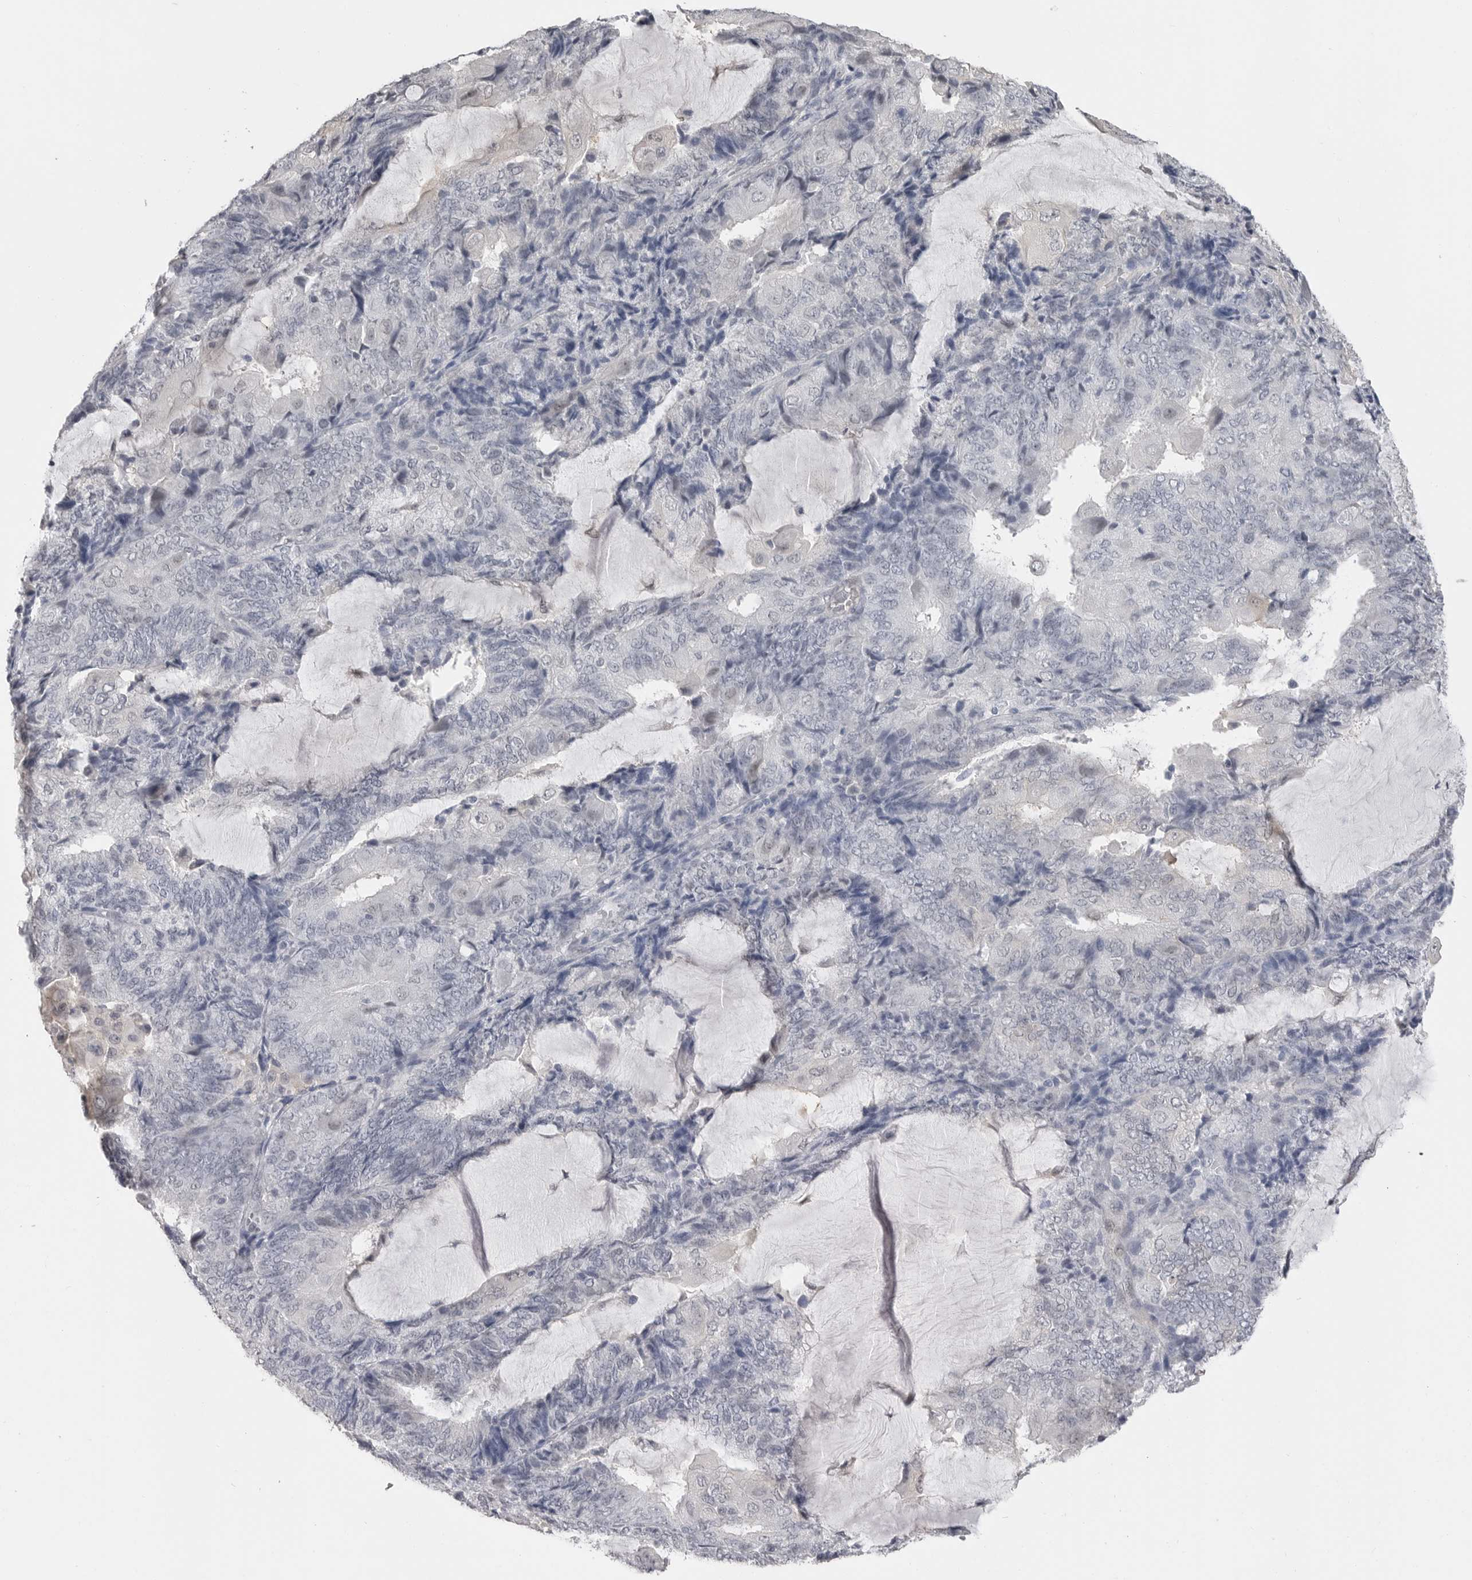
{"staining": {"intensity": "negative", "quantity": "none", "location": "none"}, "tissue": "endometrial cancer", "cell_type": "Tumor cells", "image_type": "cancer", "snomed": [{"axis": "morphology", "description": "Adenocarcinoma, NOS"}, {"axis": "topography", "description": "Endometrium"}], "caption": "Tumor cells are negative for brown protein staining in adenocarcinoma (endometrial). (Immunohistochemistry, brightfield microscopy, high magnification).", "gene": "PLEKHF1", "patient": {"sex": "female", "age": 81}}